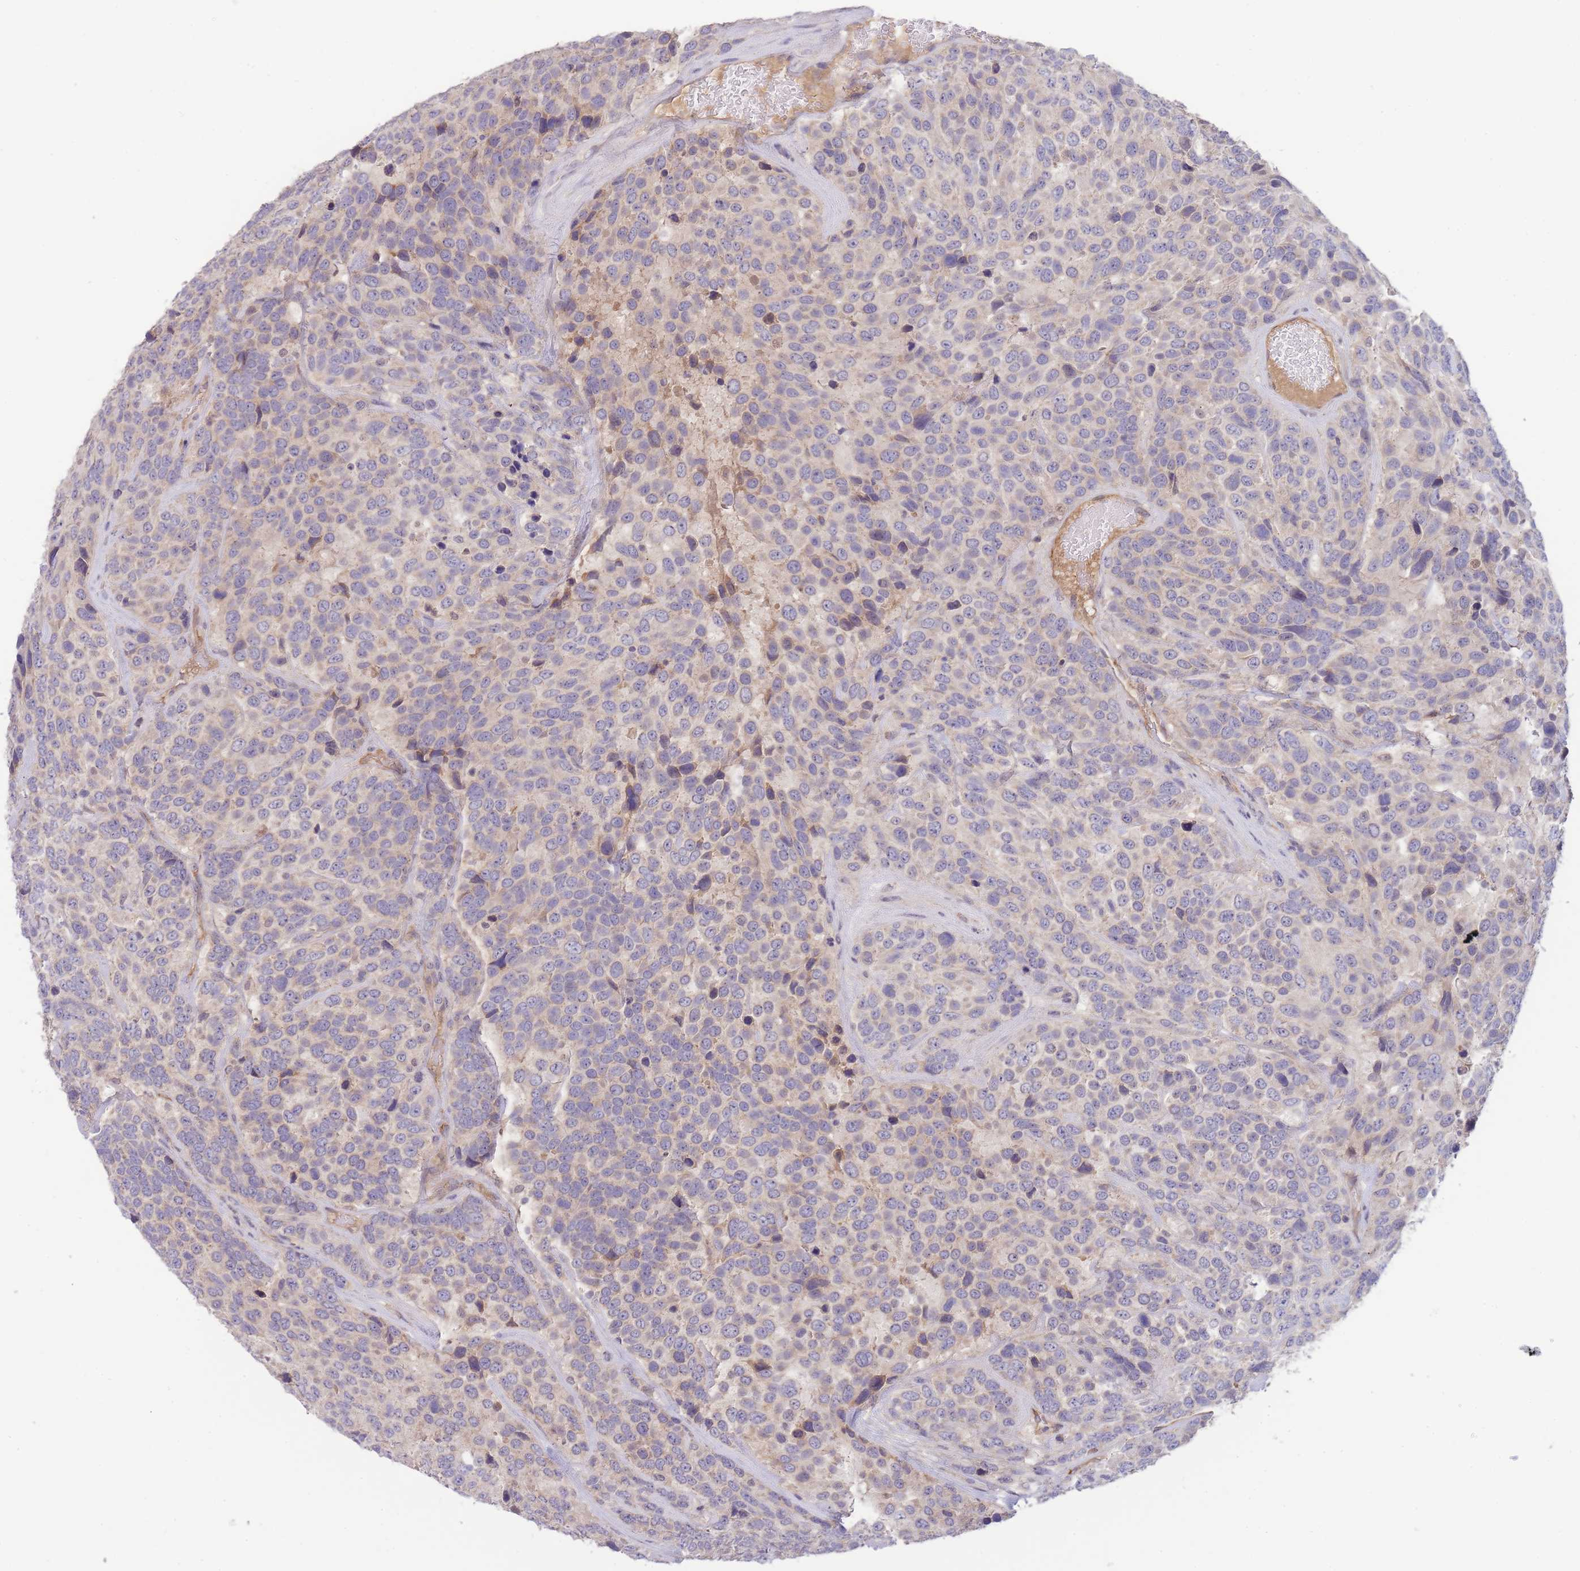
{"staining": {"intensity": "negative", "quantity": "none", "location": "none"}, "tissue": "urothelial cancer", "cell_type": "Tumor cells", "image_type": "cancer", "snomed": [{"axis": "morphology", "description": "Urothelial carcinoma, High grade"}, {"axis": "topography", "description": "Urinary bladder"}], "caption": "Immunohistochemistry photomicrograph of human urothelial cancer stained for a protein (brown), which displays no expression in tumor cells.", "gene": "NDUFAF5", "patient": {"sex": "female", "age": 70}}